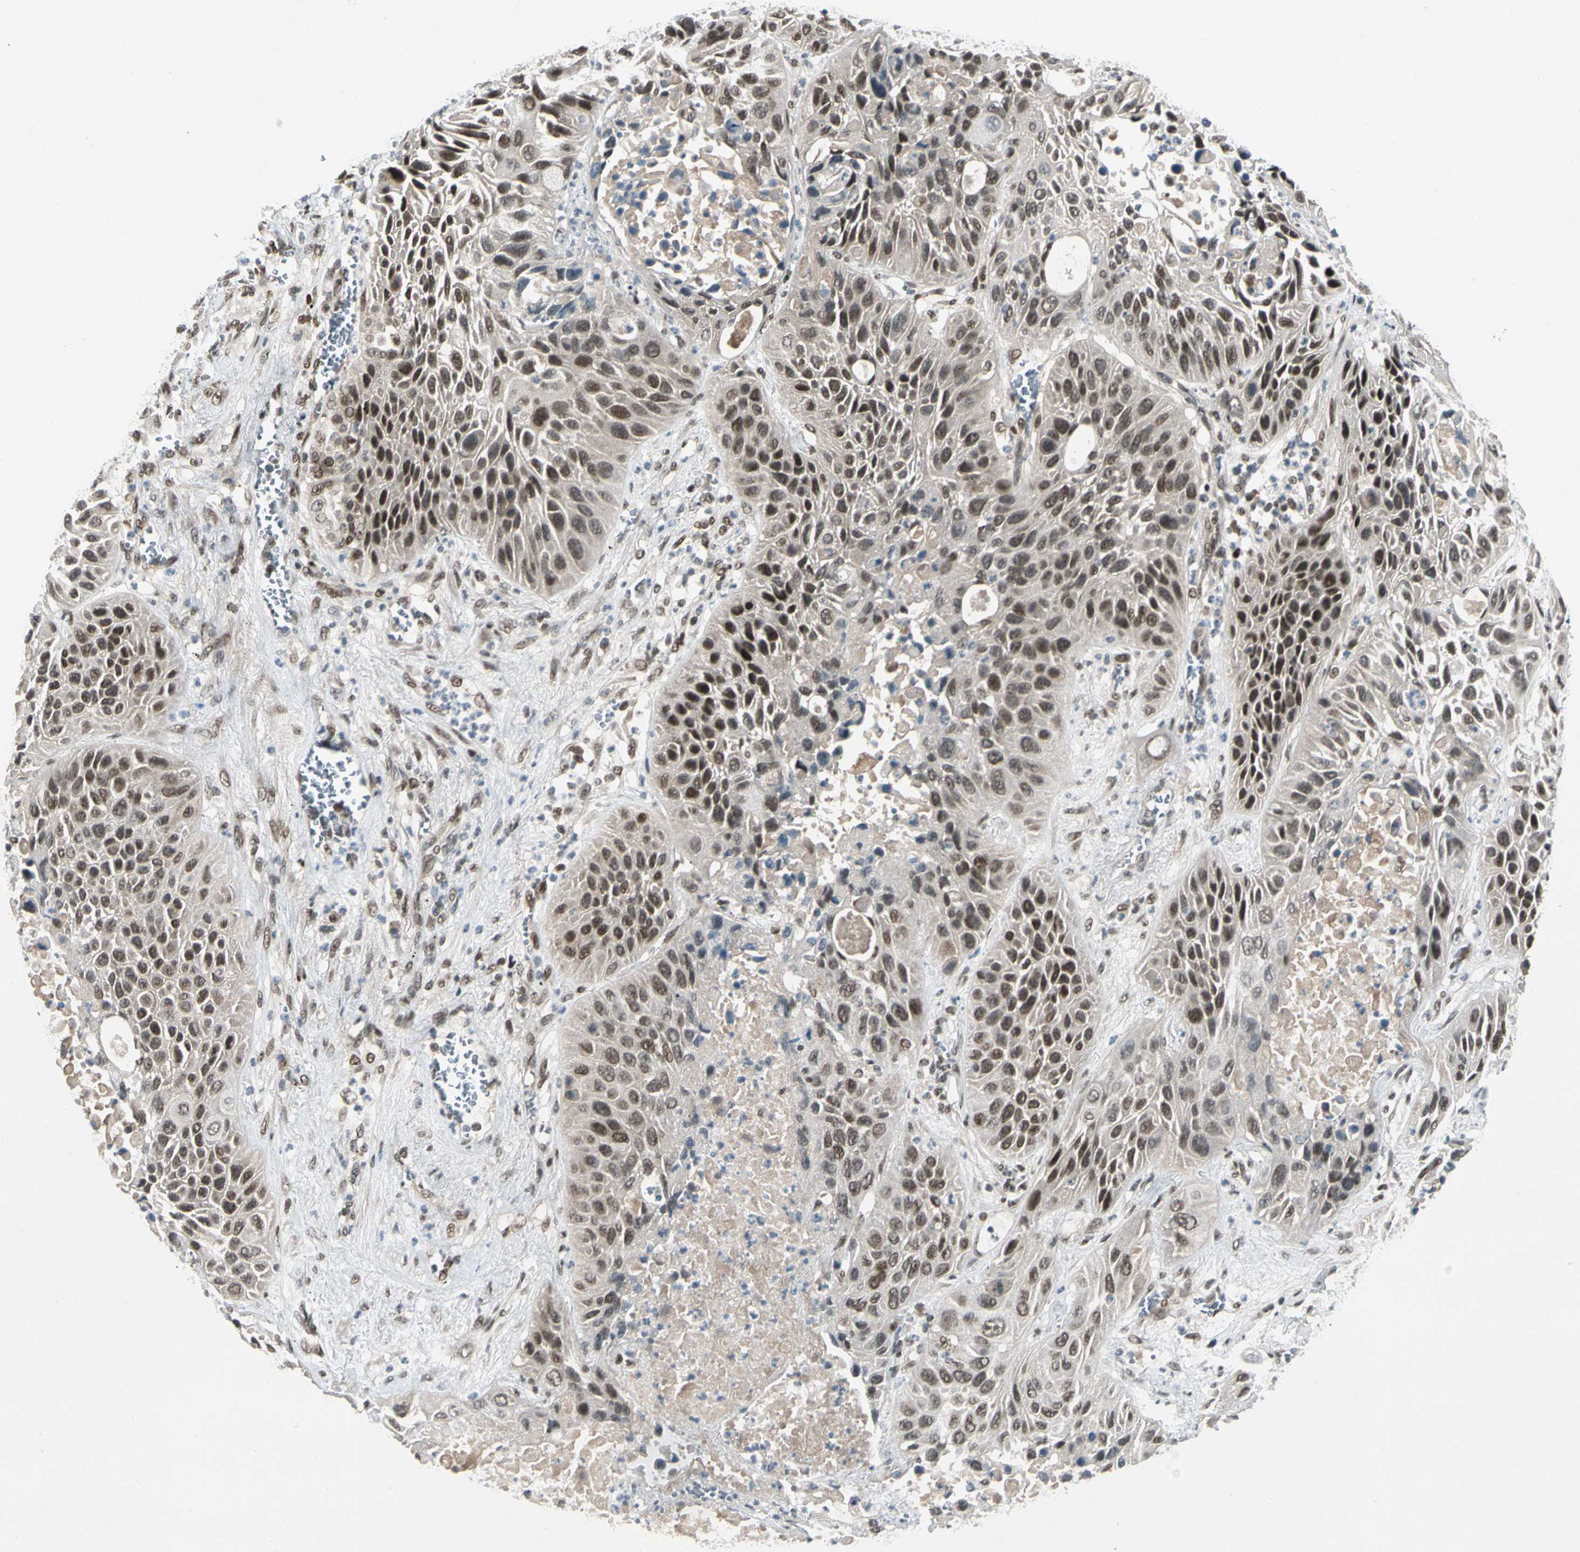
{"staining": {"intensity": "strong", "quantity": ">75%", "location": "nuclear"}, "tissue": "lung cancer", "cell_type": "Tumor cells", "image_type": "cancer", "snomed": [{"axis": "morphology", "description": "Squamous cell carcinoma, NOS"}, {"axis": "topography", "description": "Lung"}], "caption": "The histopathology image demonstrates immunohistochemical staining of lung cancer. There is strong nuclear positivity is identified in approximately >75% of tumor cells.", "gene": "GTF3A", "patient": {"sex": "female", "age": 76}}